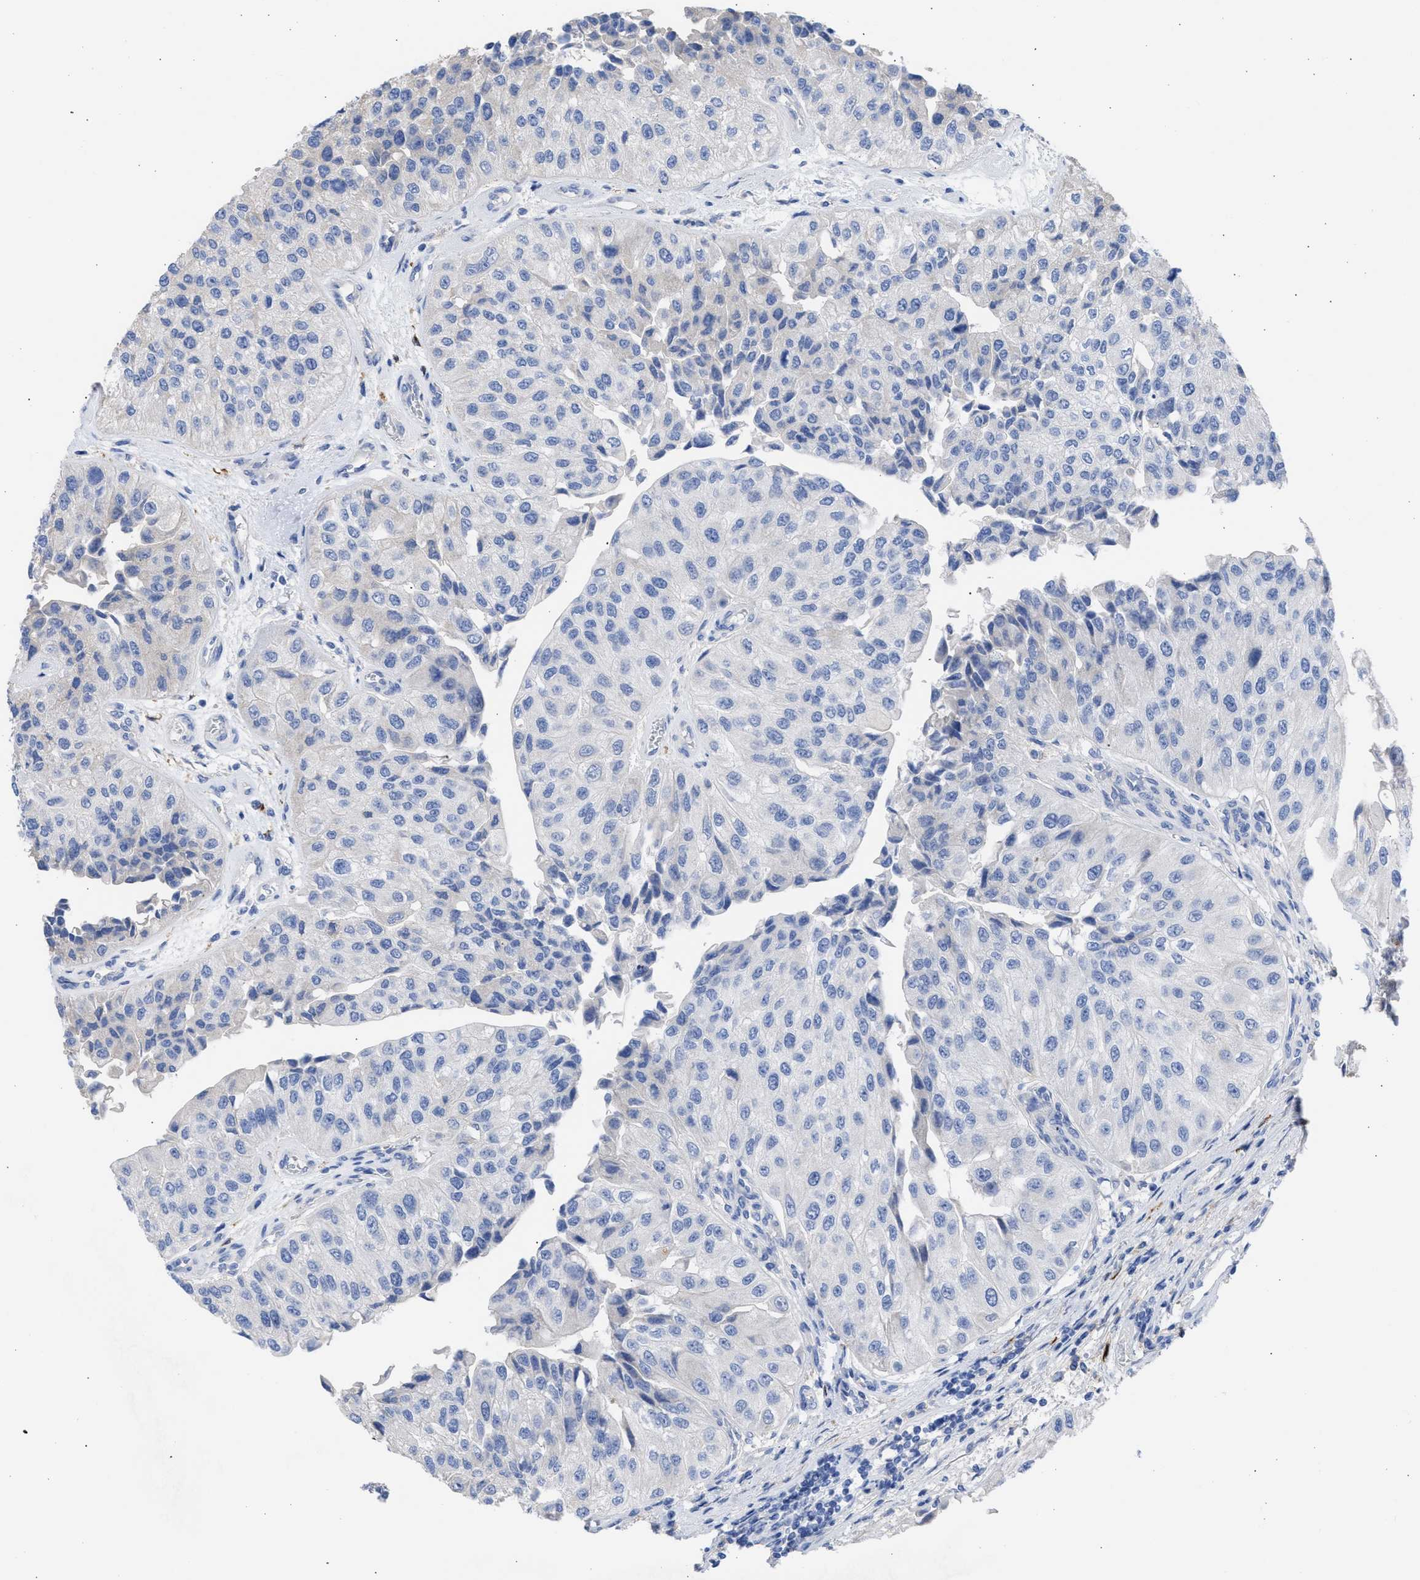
{"staining": {"intensity": "negative", "quantity": "none", "location": "none"}, "tissue": "urothelial cancer", "cell_type": "Tumor cells", "image_type": "cancer", "snomed": [{"axis": "morphology", "description": "Urothelial carcinoma, High grade"}, {"axis": "topography", "description": "Kidney"}, {"axis": "topography", "description": "Urinary bladder"}], "caption": "Immunohistochemistry histopathology image of neoplastic tissue: human urothelial cancer stained with DAB (3,3'-diaminobenzidine) demonstrates no significant protein staining in tumor cells.", "gene": "RSPH1", "patient": {"sex": "male", "age": 77}}